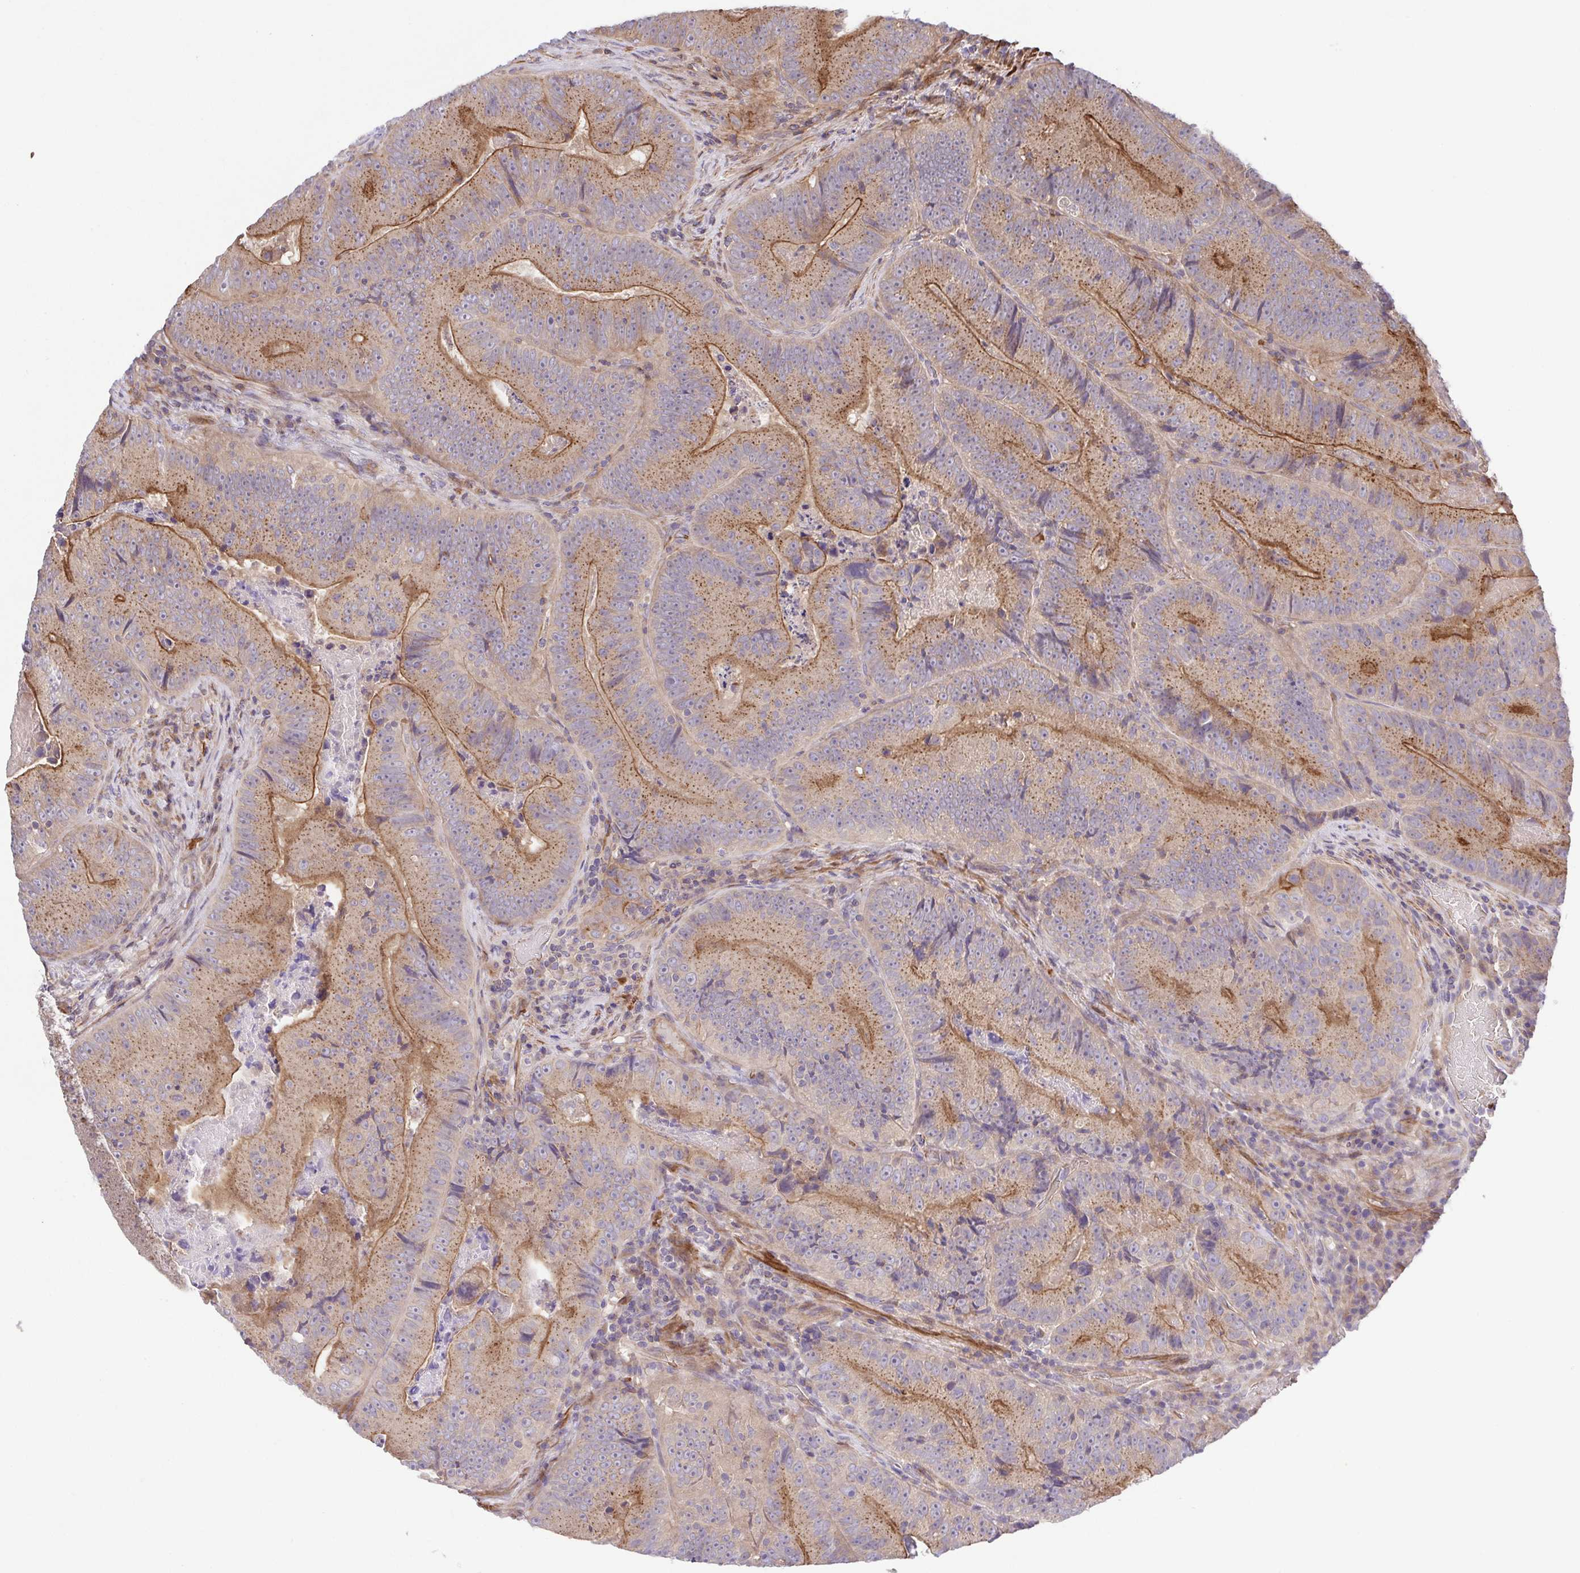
{"staining": {"intensity": "moderate", "quantity": "25%-75%", "location": "cytoplasmic/membranous"}, "tissue": "colorectal cancer", "cell_type": "Tumor cells", "image_type": "cancer", "snomed": [{"axis": "morphology", "description": "Adenocarcinoma, NOS"}, {"axis": "topography", "description": "Colon"}], "caption": "Immunohistochemical staining of human colorectal cancer shows medium levels of moderate cytoplasmic/membranous protein staining in approximately 25%-75% of tumor cells. Immunohistochemistry (ihc) stains the protein of interest in brown and the nuclei are stained blue.", "gene": "IDE", "patient": {"sex": "female", "age": 86}}